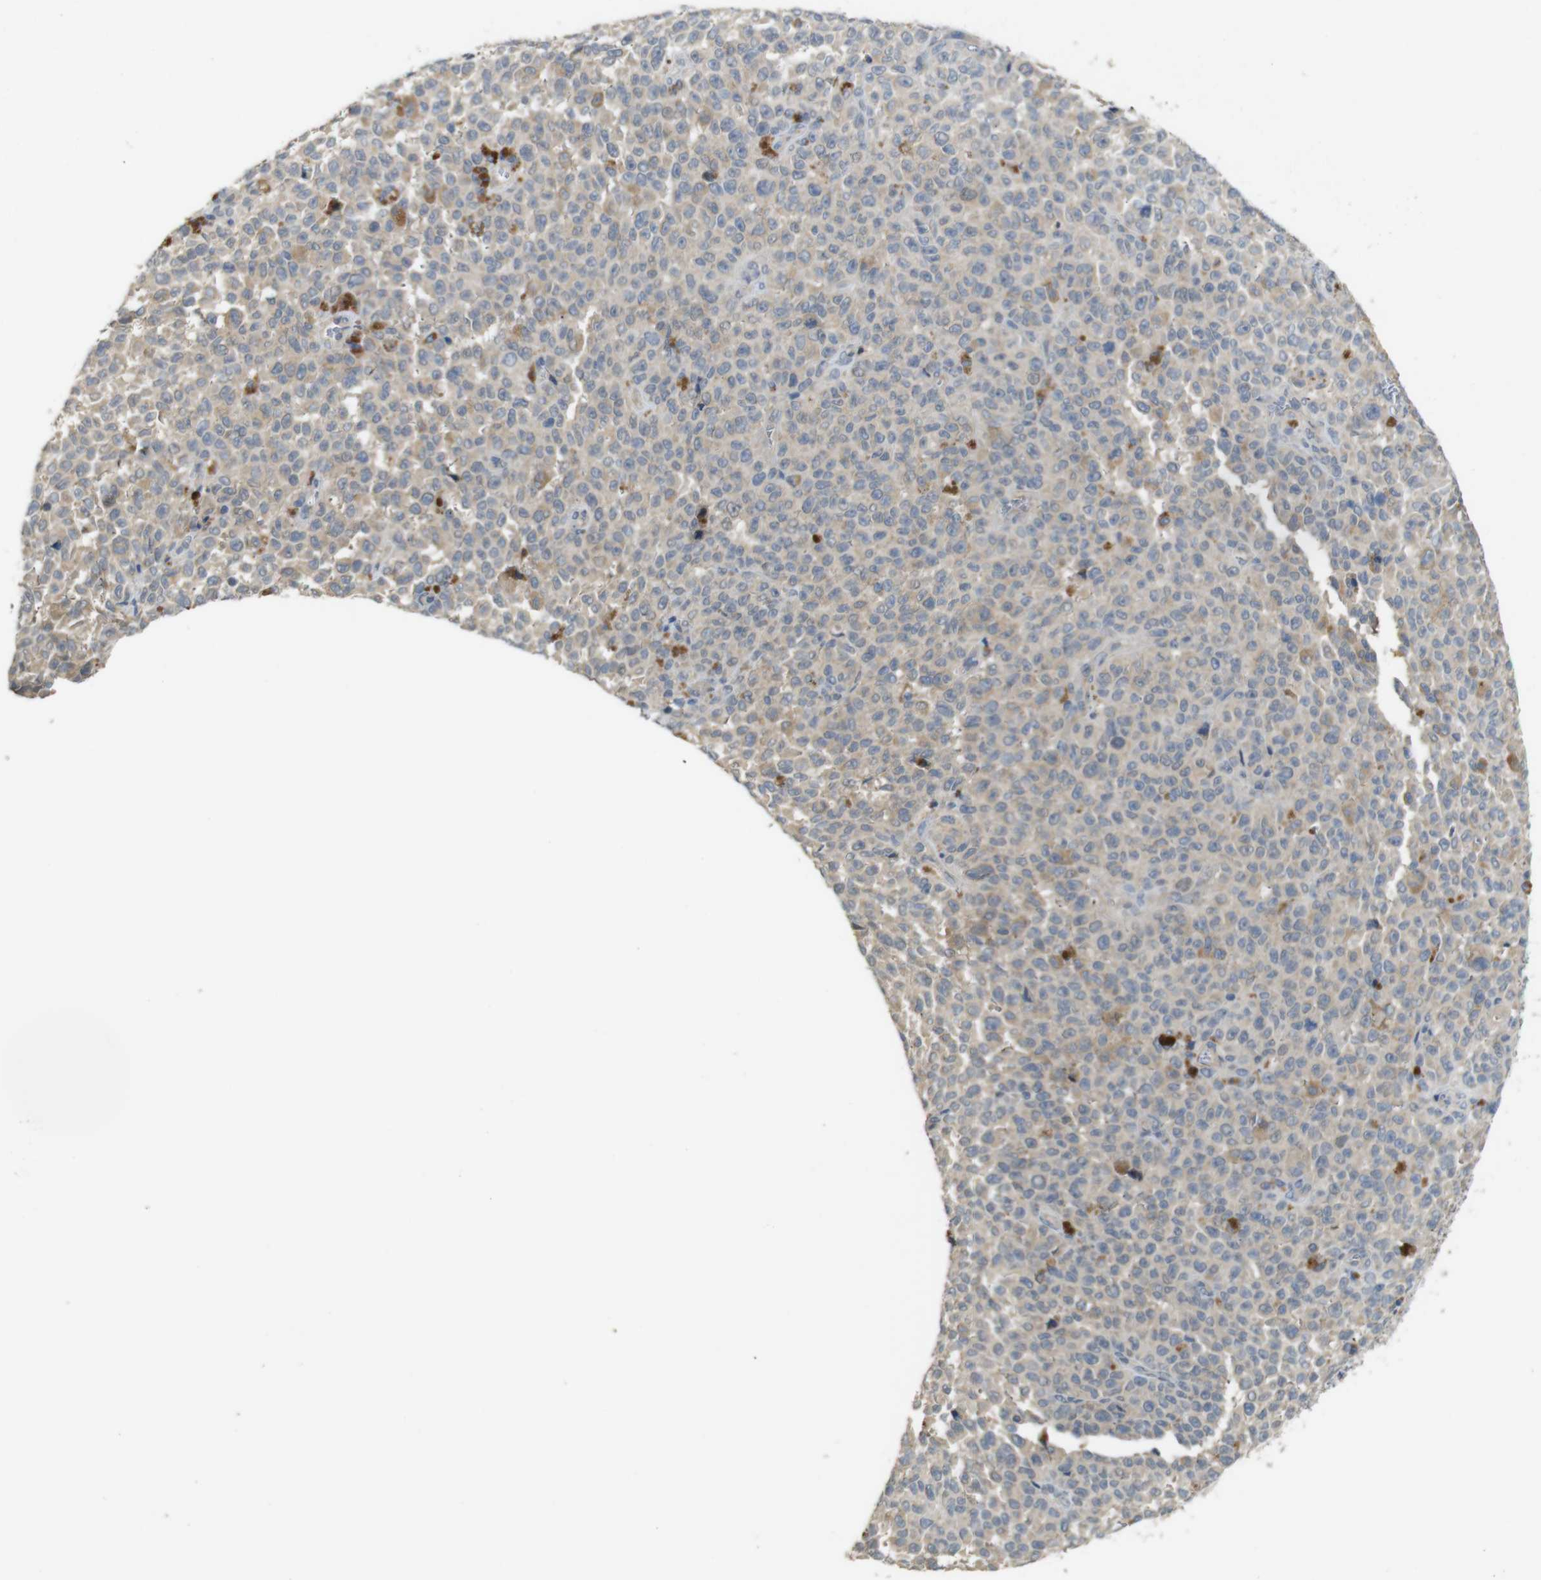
{"staining": {"intensity": "weak", "quantity": "25%-75%", "location": "cytoplasmic/membranous"}, "tissue": "melanoma", "cell_type": "Tumor cells", "image_type": "cancer", "snomed": [{"axis": "morphology", "description": "Malignant melanoma, NOS"}, {"axis": "topography", "description": "Skin"}], "caption": "An image showing weak cytoplasmic/membranous positivity in approximately 25%-75% of tumor cells in malignant melanoma, as visualized by brown immunohistochemical staining.", "gene": "CDC34", "patient": {"sex": "female", "age": 82}}